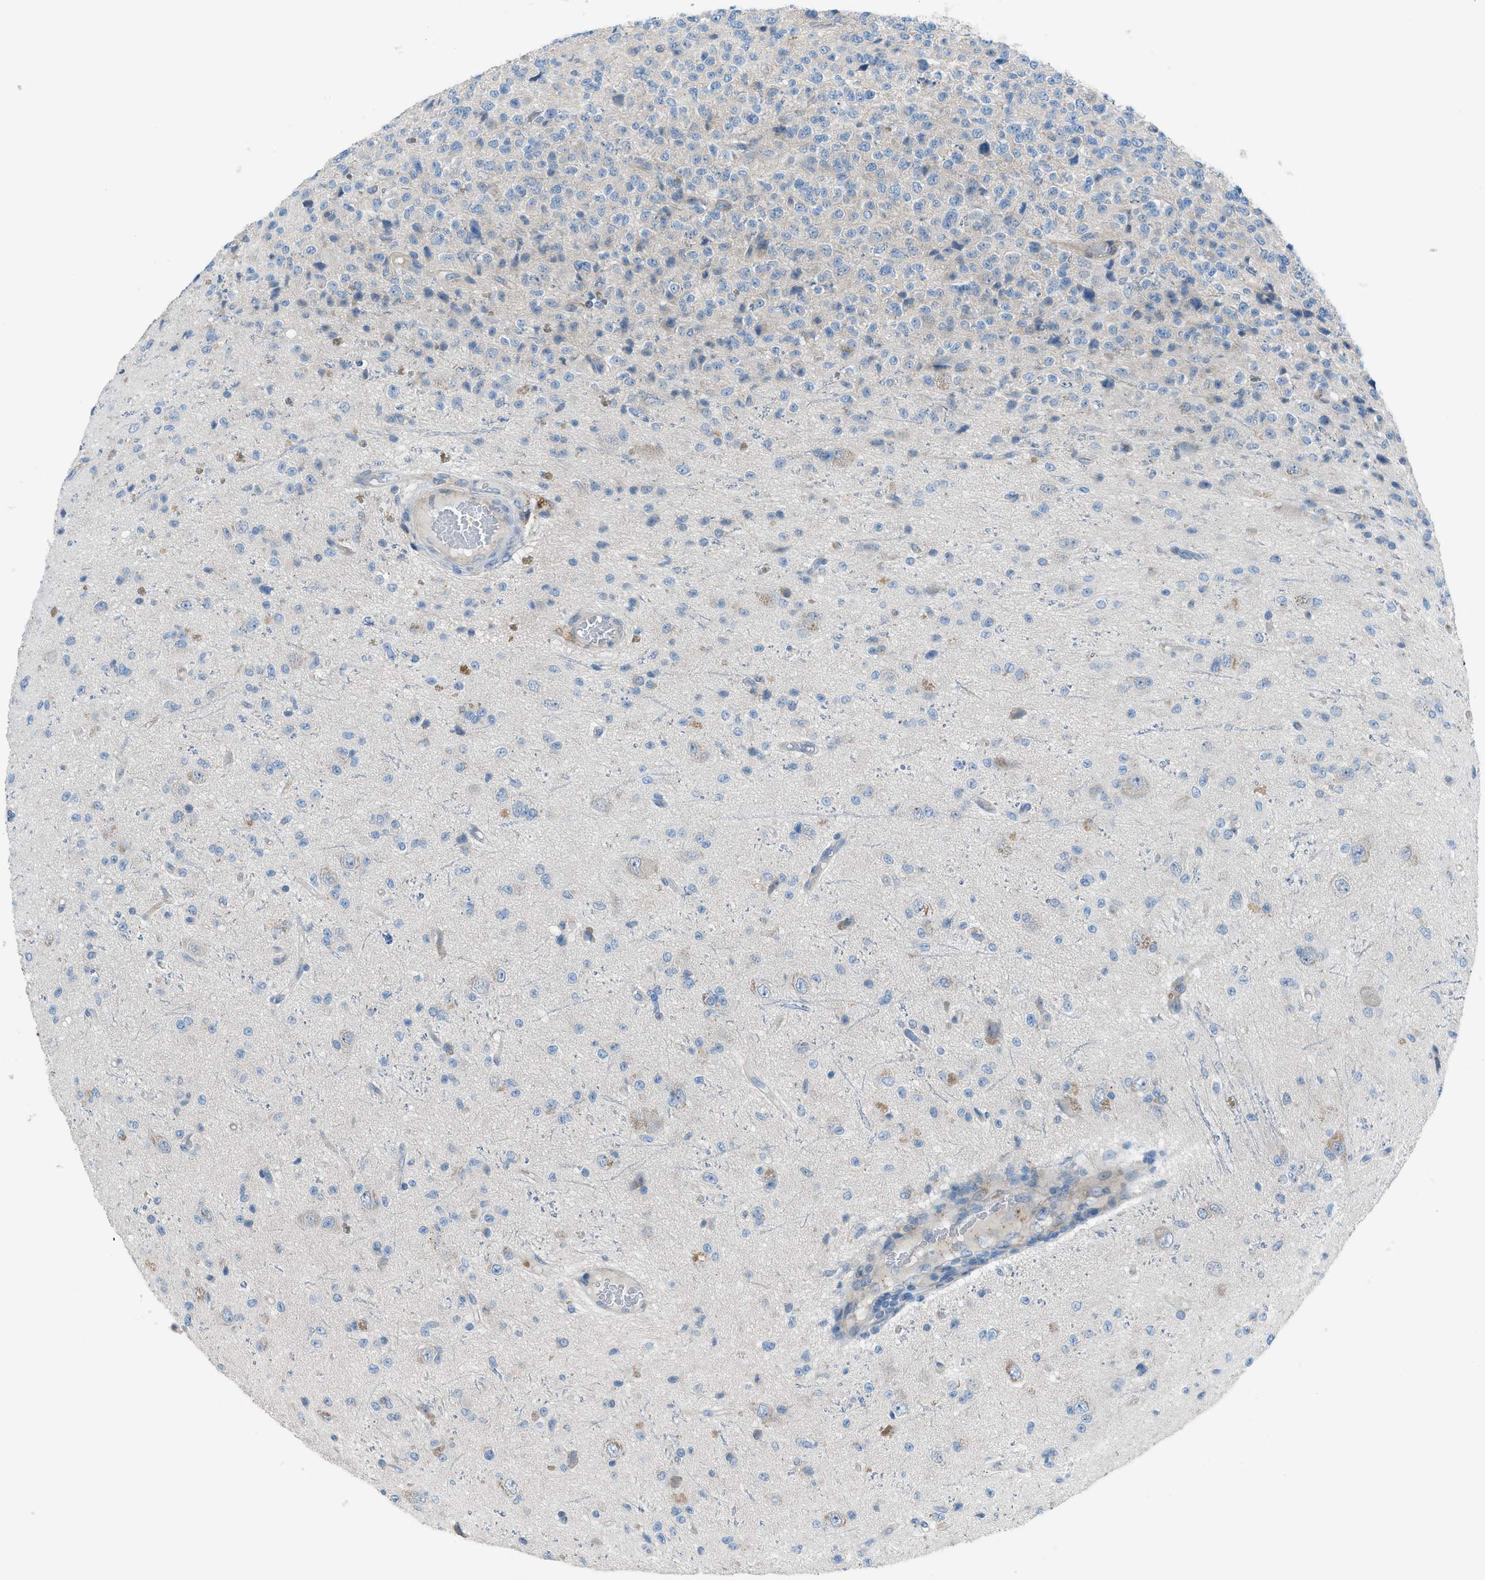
{"staining": {"intensity": "negative", "quantity": "none", "location": "none"}, "tissue": "glioma", "cell_type": "Tumor cells", "image_type": "cancer", "snomed": [{"axis": "morphology", "description": "Glioma, malignant, High grade"}, {"axis": "topography", "description": "pancreas cauda"}], "caption": "The photomicrograph demonstrates no staining of tumor cells in malignant glioma (high-grade).", "gene": "HEG1", "patient": {"sex": "male", "age": 60}}